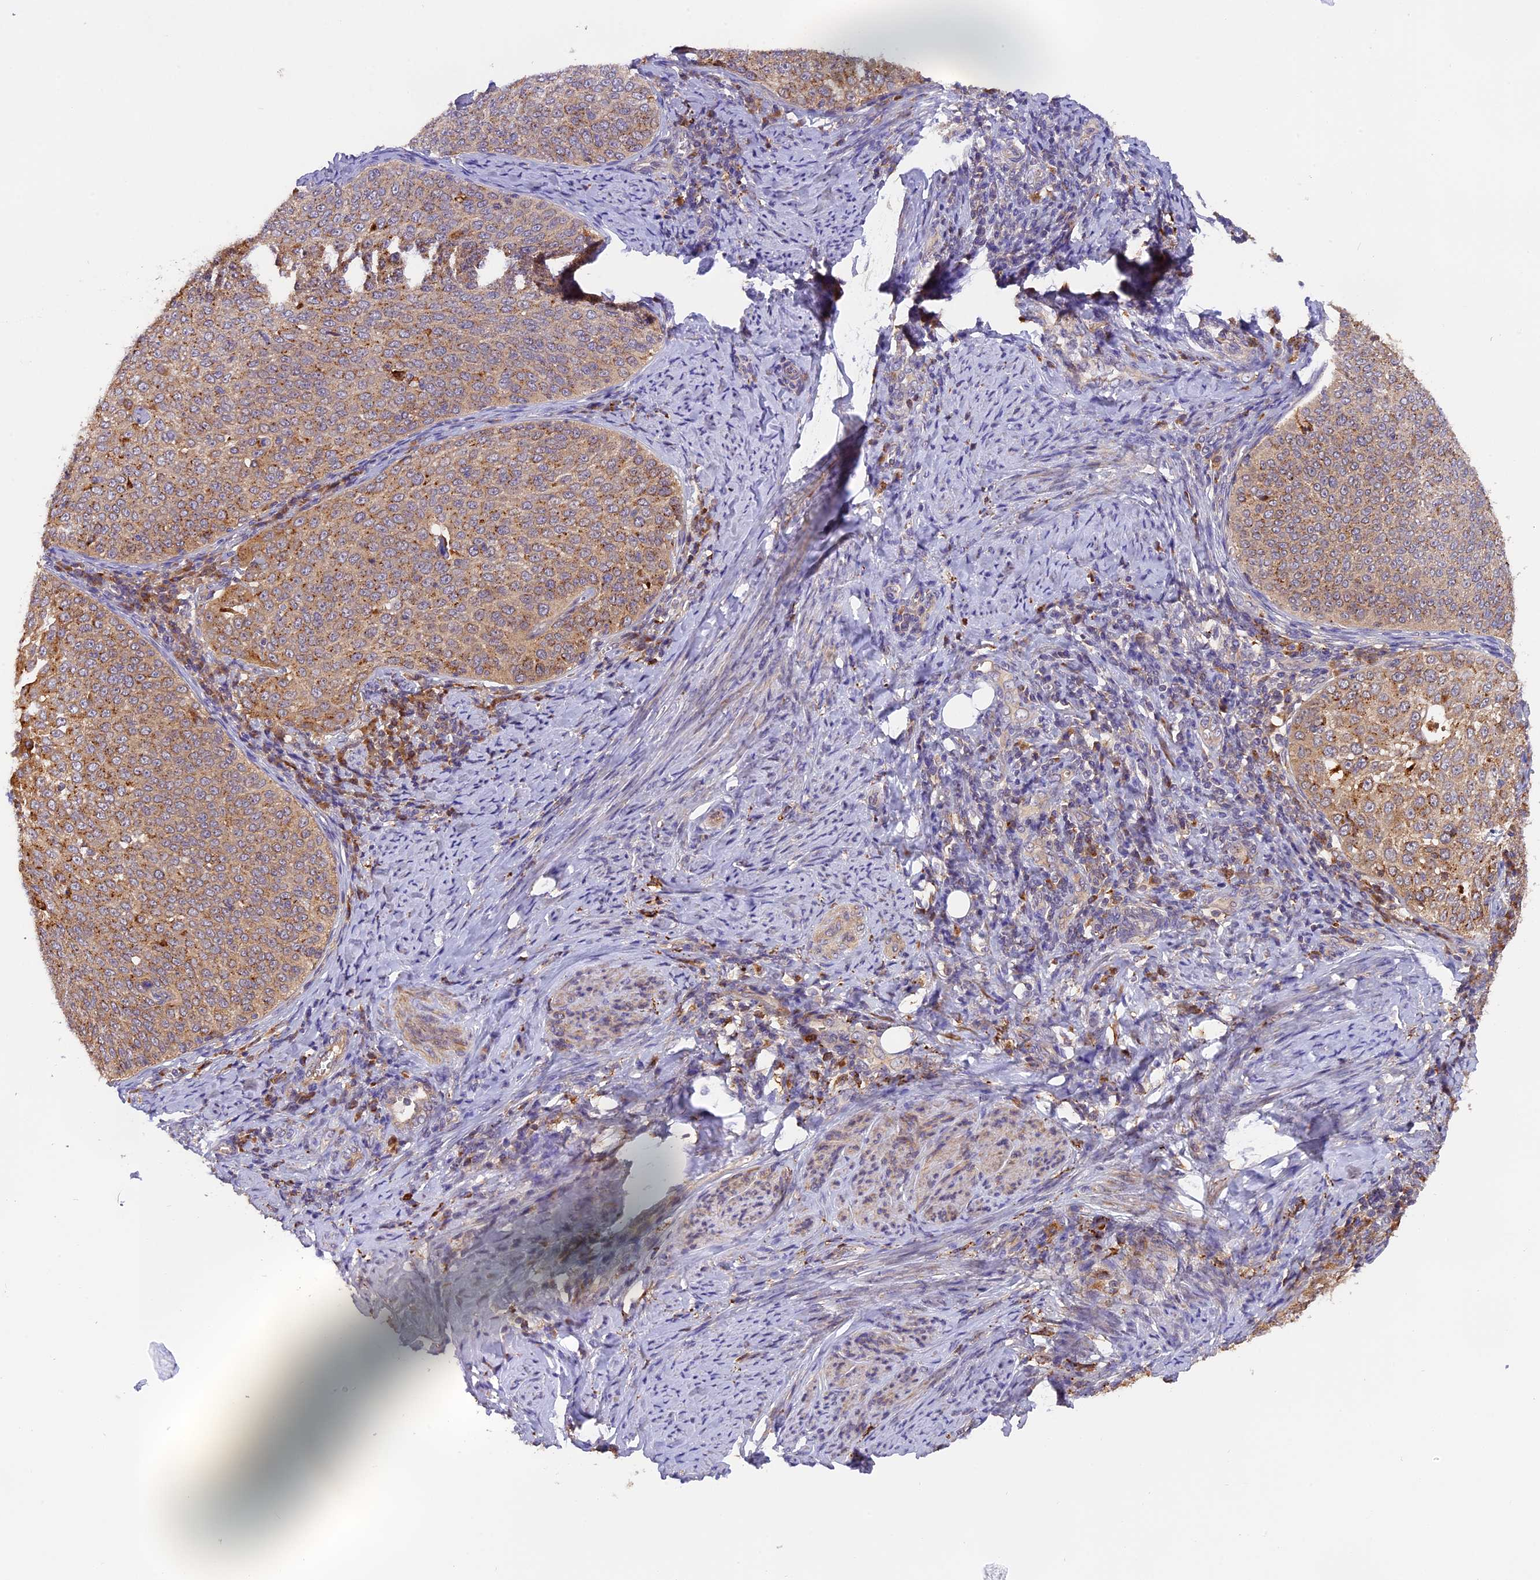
{"staining": {"intensity": "moderate", "quantity": ">75%", "location": "cytoplasmic/membranous"}, "tissue": "cervical cancer", "cell_type": "Tumor cells", "image_type": "cancer", "snomed": [{"axis": "morphology", "description": "Squamous cell carcinoma, NOS"}, {"axis": "topography", "description": "Cervix"}], "caption": "Cervical squamous cell carcinoma stained for a protein displays moderate cytoplasmic/membranous positivity in tumor cells.", "gene": "COPE", "patient": {"sex": "female", "age": 57}}